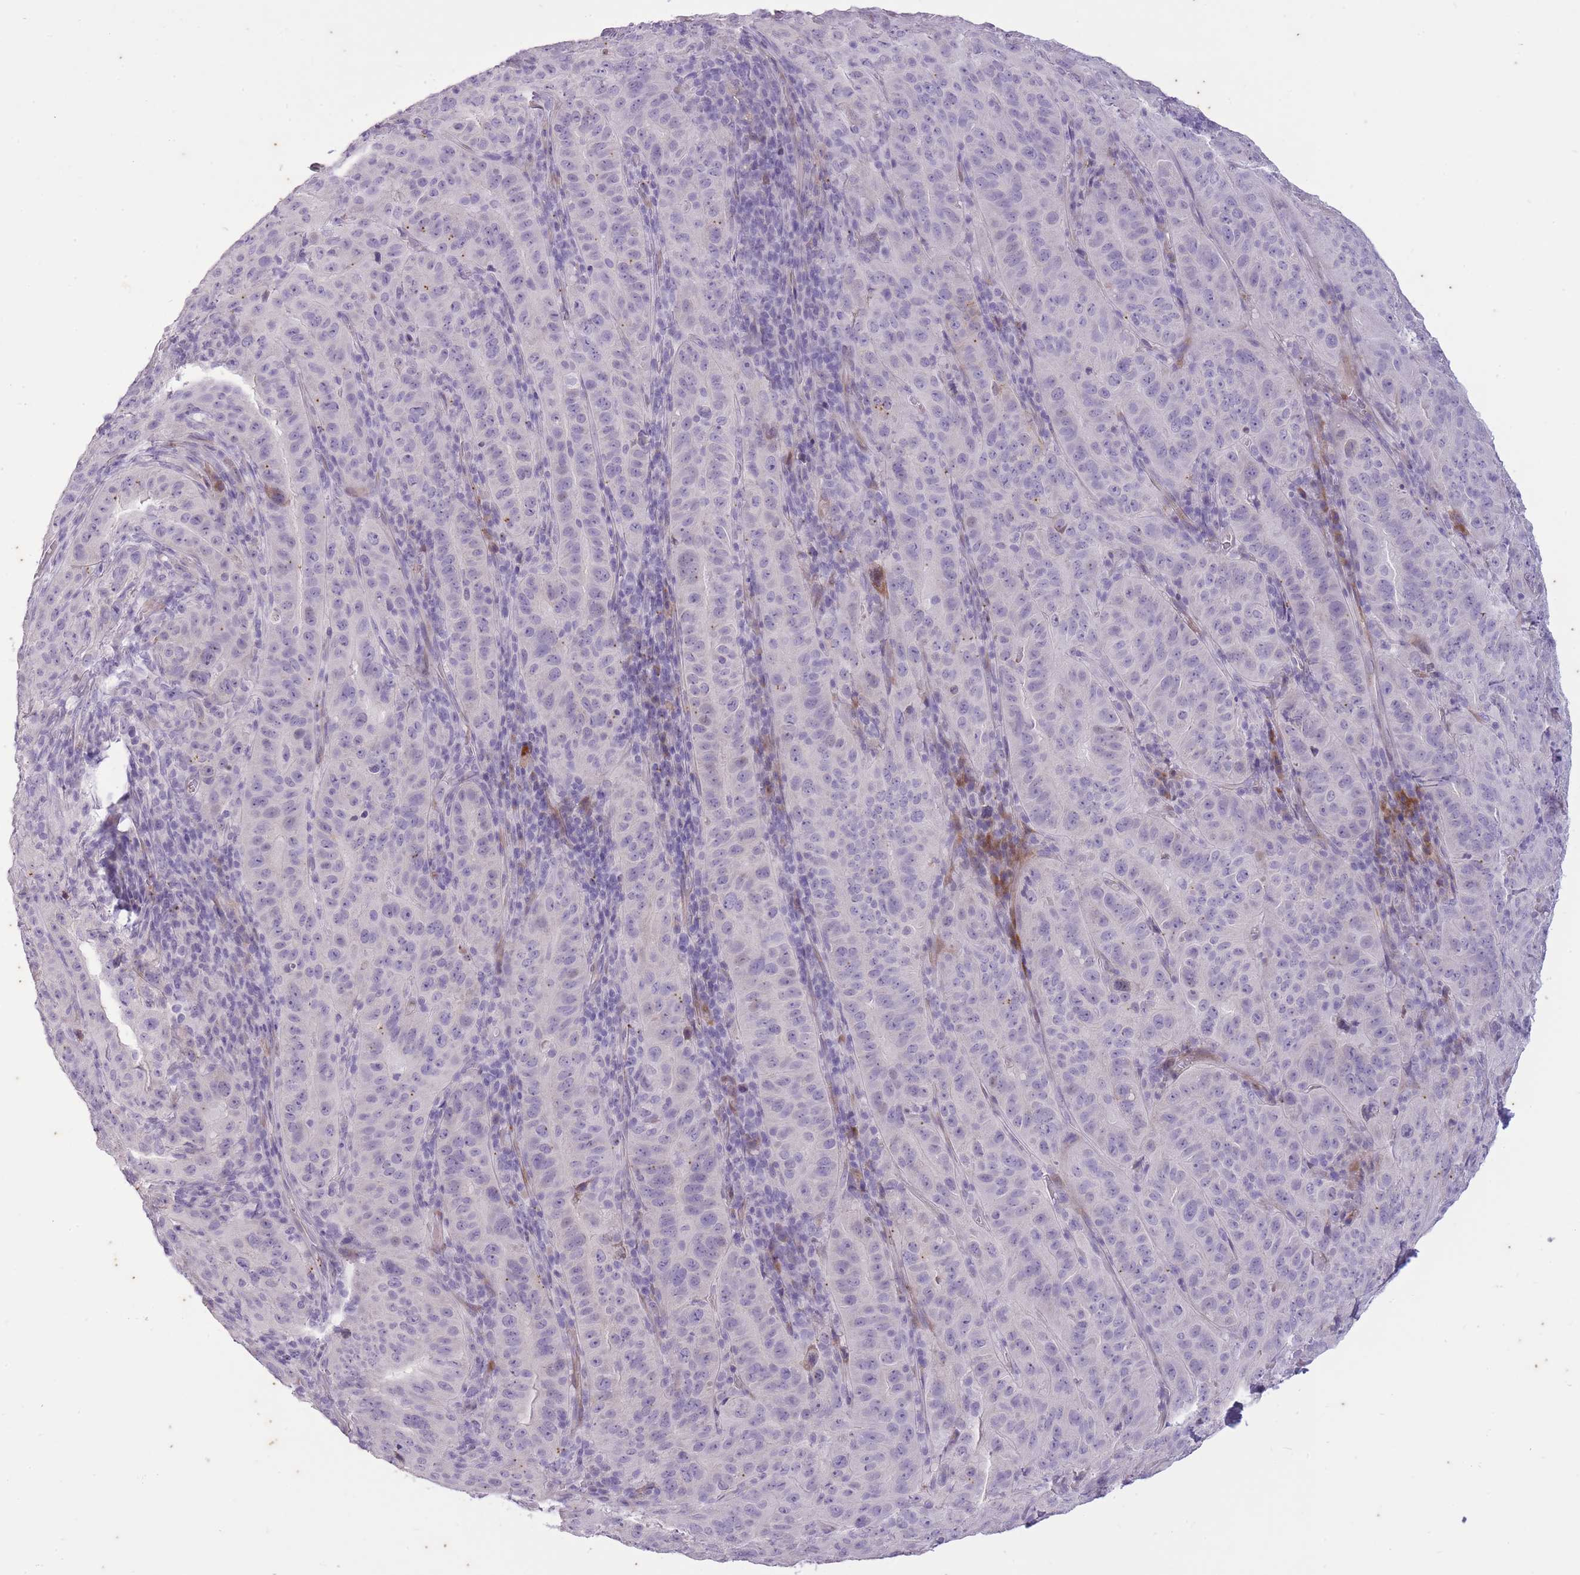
{"staining": {"intensity": "negative", "quantity": "none", "location": "none"}, "tissue": "pancreatic cancer", "cell_type": "Tumor cells", "image_type": "cancer", "snomed": [{"axis": "morphology", "description": "Adenocarcinoma, NOS"}, {"axis": "topography", "description": "Pancreas"}], "caption": "High power microscopy image of an immunohistochemistry (IHC) image of pancreatic cancer (adenocarcinoma), revealing no significant positivity in tumor cells. Nuclei are stained in blue.", "gene": "CNTNAP3", "patient": {"sex": "male", "age": 63}}